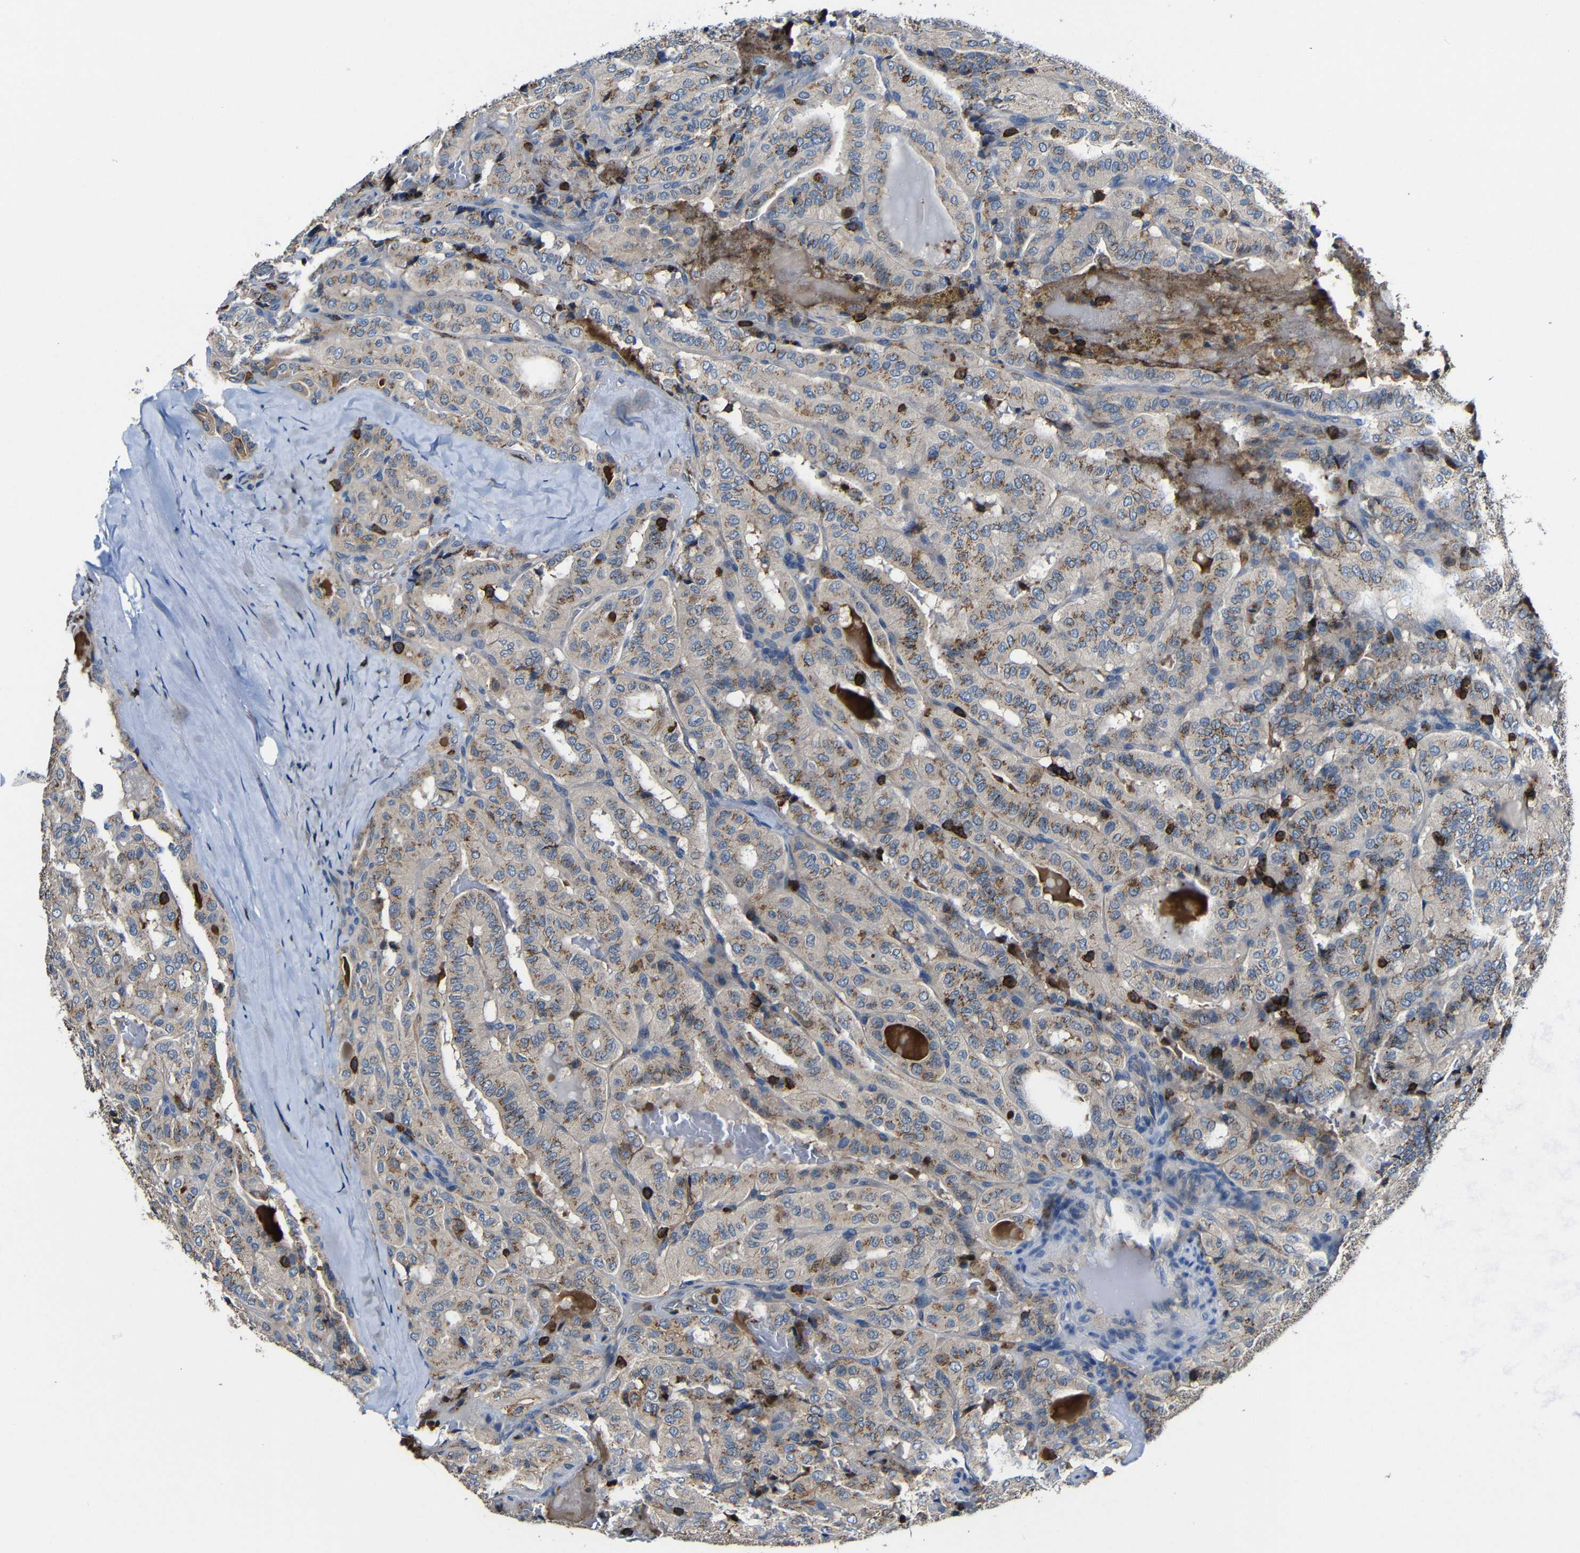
{"staining": {"intensity": "moderate", "quantity": ">75%", "location": "cytoplasmic/membranous"}, "tissue": "thyroid cancer", "cell_type": "Tumor cells", "image_type": "cancer", "snomed": [{"axis": "morphology", "description": "Papillary adenocarcinoma, NOS"}, {"axis": "topography", "description": "Thyroid gland"}], "caption": "The photomicrograph reveals staining of thyroid cancer (papillary adenocarcinoma), revealing moderate cytoplasmic/membranous protein staining (brown color) within tumor cells.", "gene": "P2RY12", "patient": {"sex": "male", "age": 77}}